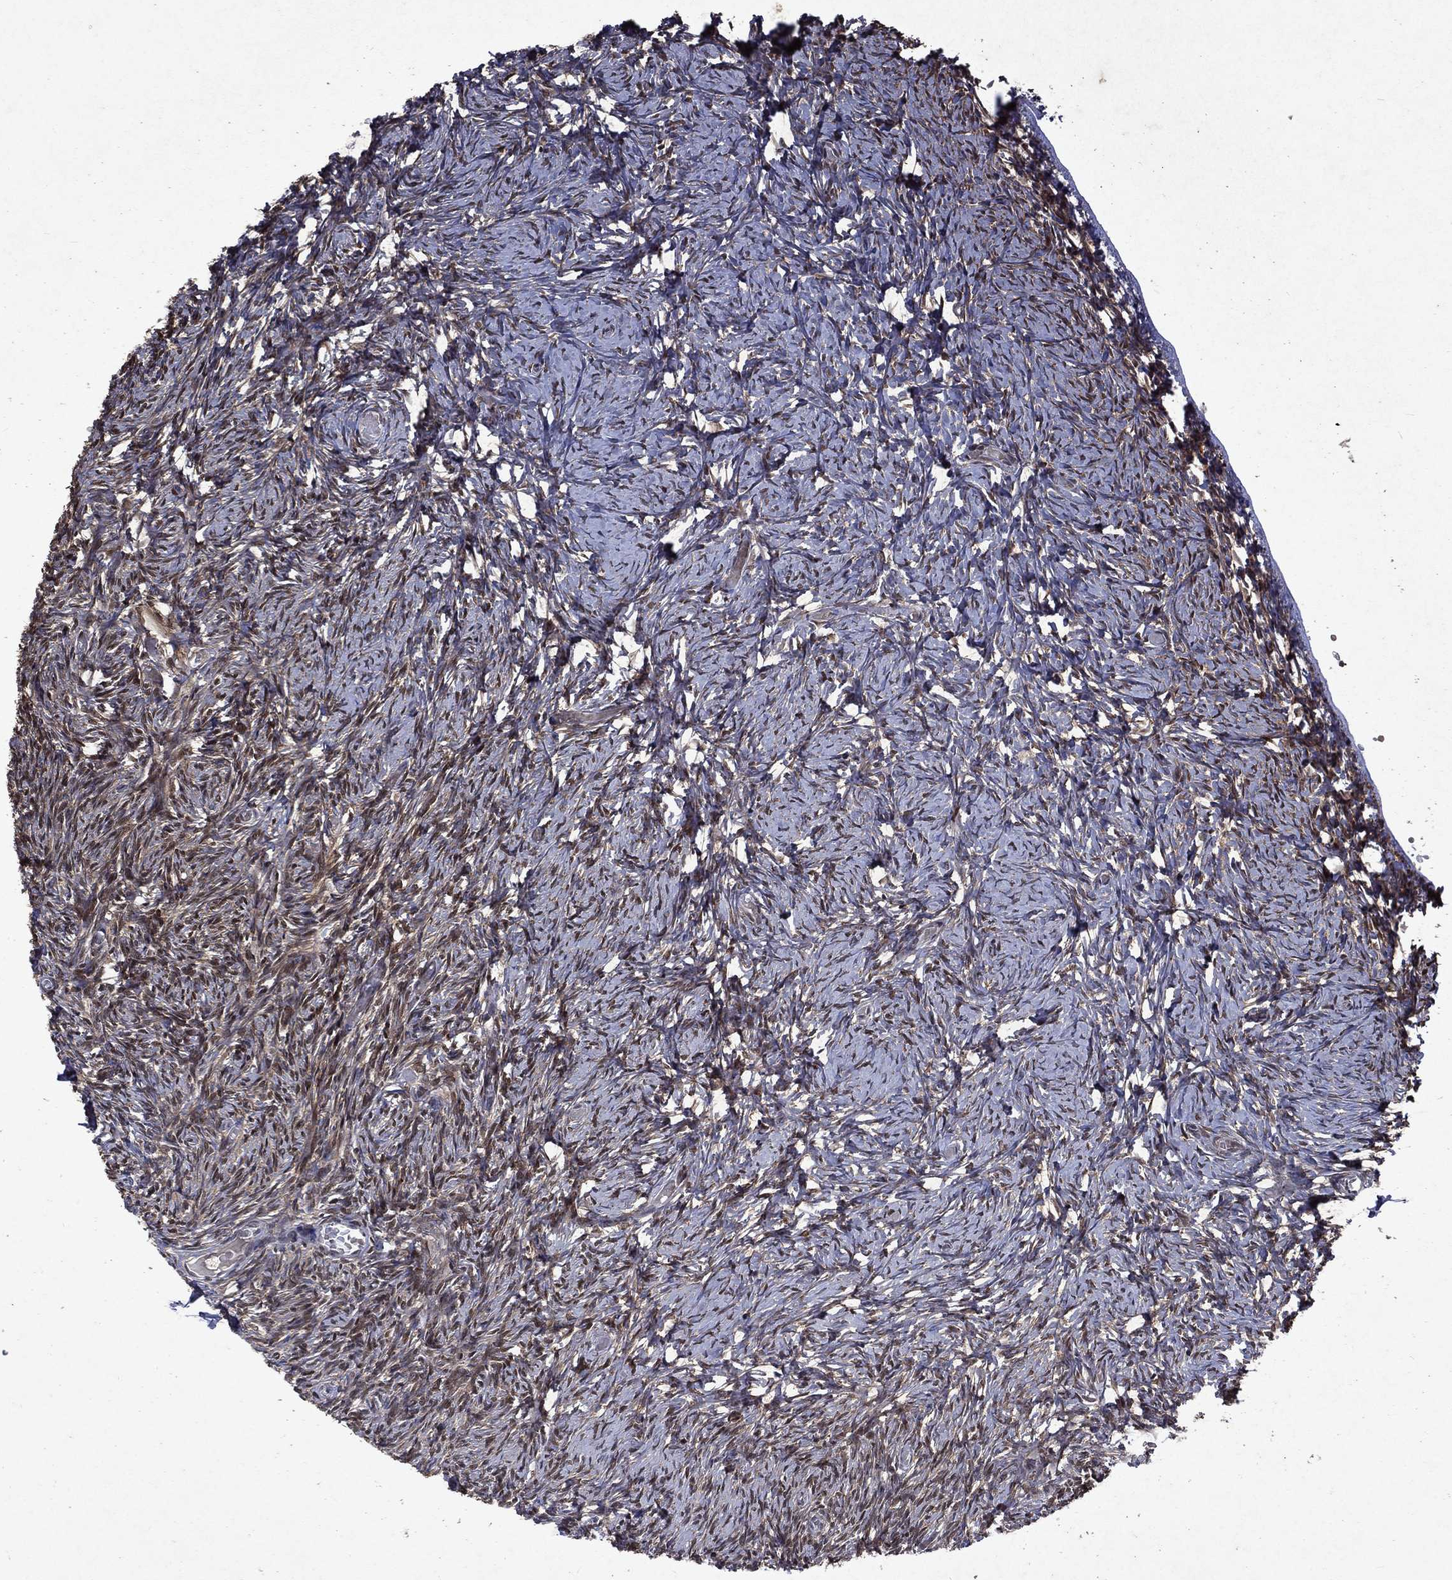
{"staining": {"intensity": "weak", "quantity": ">75%", "location": "cytoplasmic/membranous"}, "tissue": "ovary", "cell_type": "Follicle cells", "image_type": "normal", "snomed": [{"axis": "morphology", "description": "Normal tissue, NOS"}, {"axis": "topography", "description": "Ovary"}], "caption": "Follicle cells show weak cytoplasmic/membranous staining in about >75% of cells in benign ovary. (DAB (3,3'-diaminobenzidine) IHC with brightfield microscopy, high magnification).", "gene": "MTAP", "patient": {"sex": "female", "age": 39}}